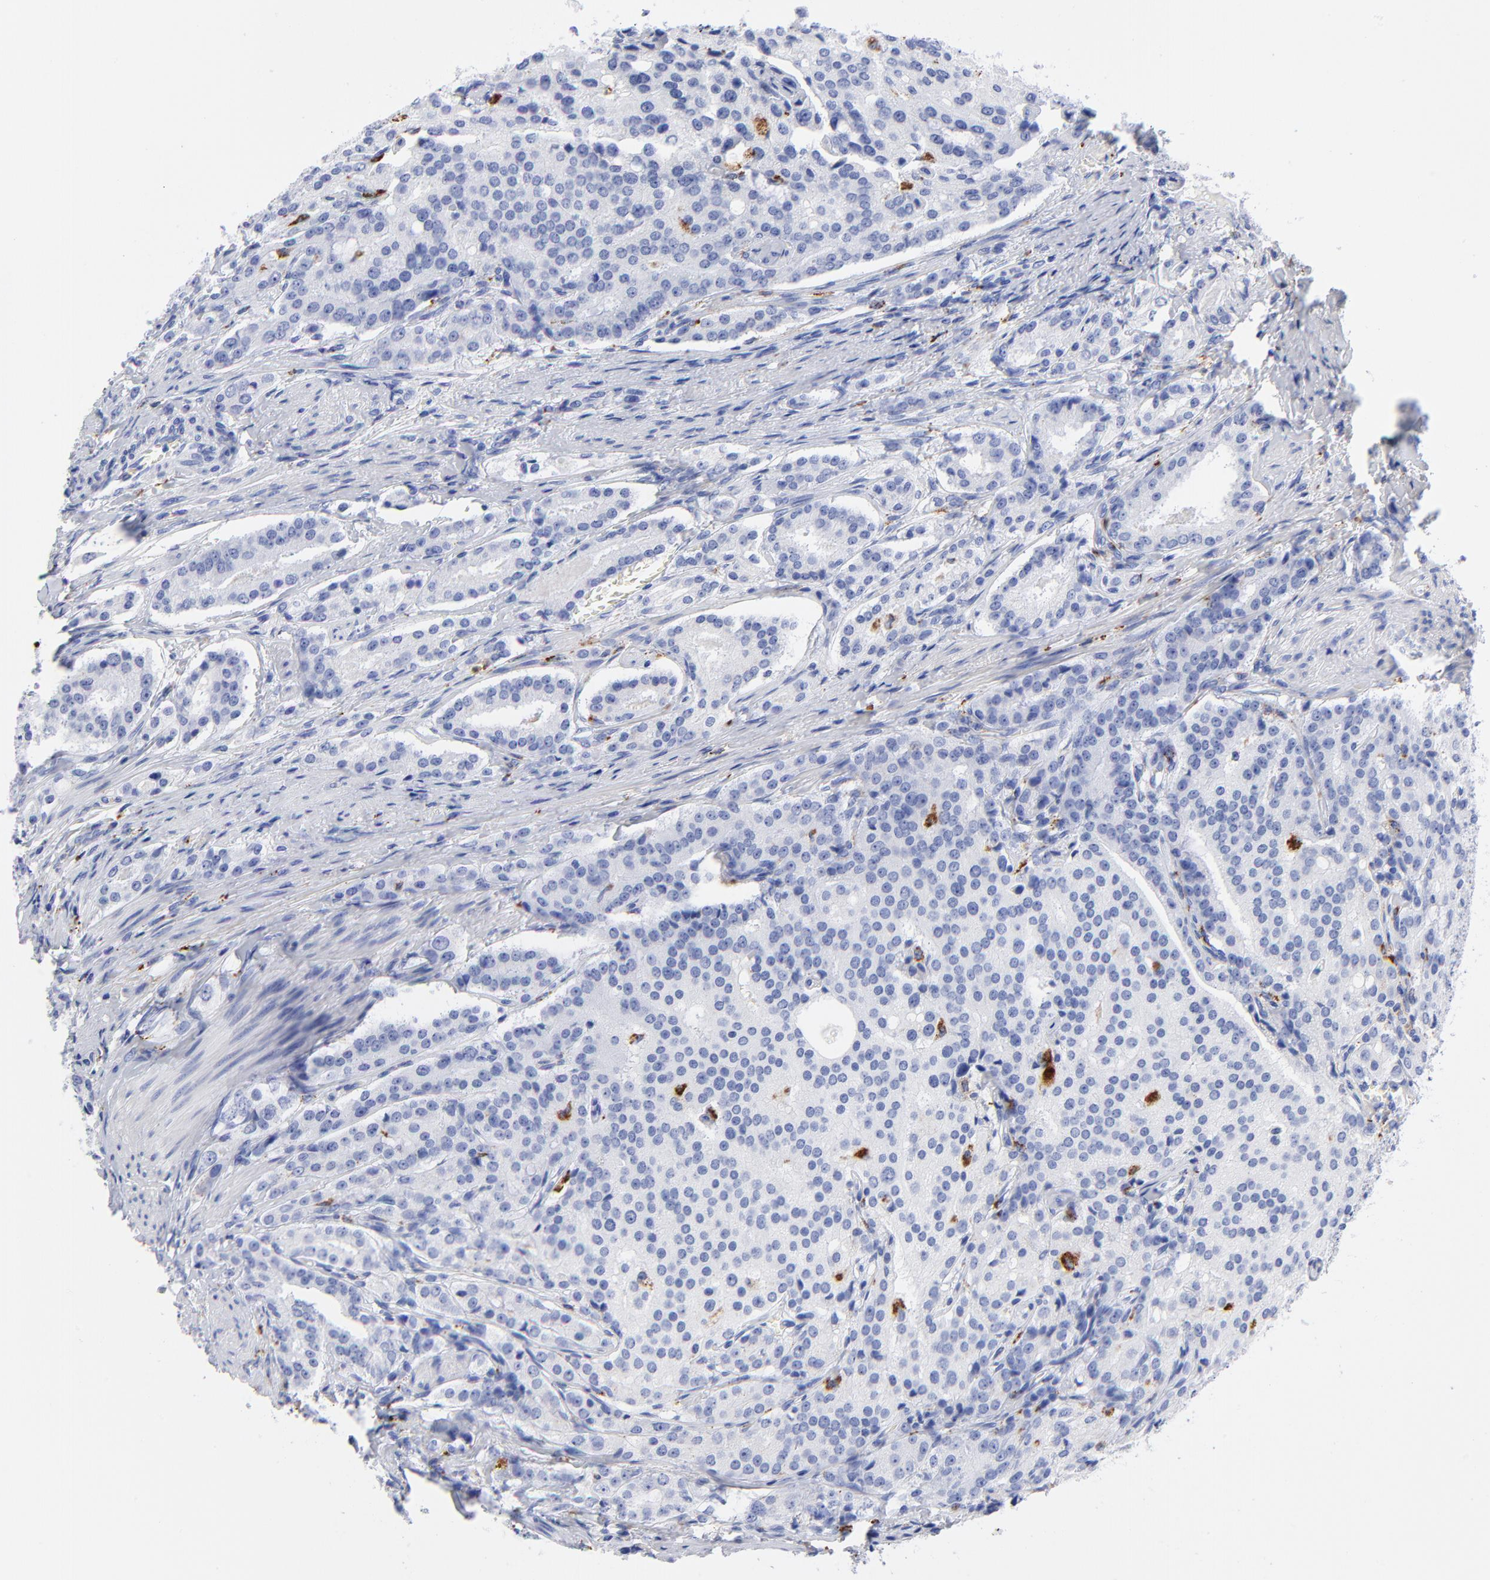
{"staining": {"intensity": "negative", "quantity": "none", "location": "none"}, "tissue": "prostate cancer", "cell_type": "Tumor cells", "image_type": "cancer", "snomed": [{"axis": "morphology", "description": "Adenocarcinoma, Medium grade"}, {"axis": "topography", "description": "Prostate"}], "caption": "Protein analysis of prostate cancer exhibits no significant expression in tumor cells. Brightfield microscopy of IHC stained with DAB (brown) and hematoxylin (blue), captured at high magnification.", "gene": "CPVL", "patient": {"sex": "male", "age": 72}}